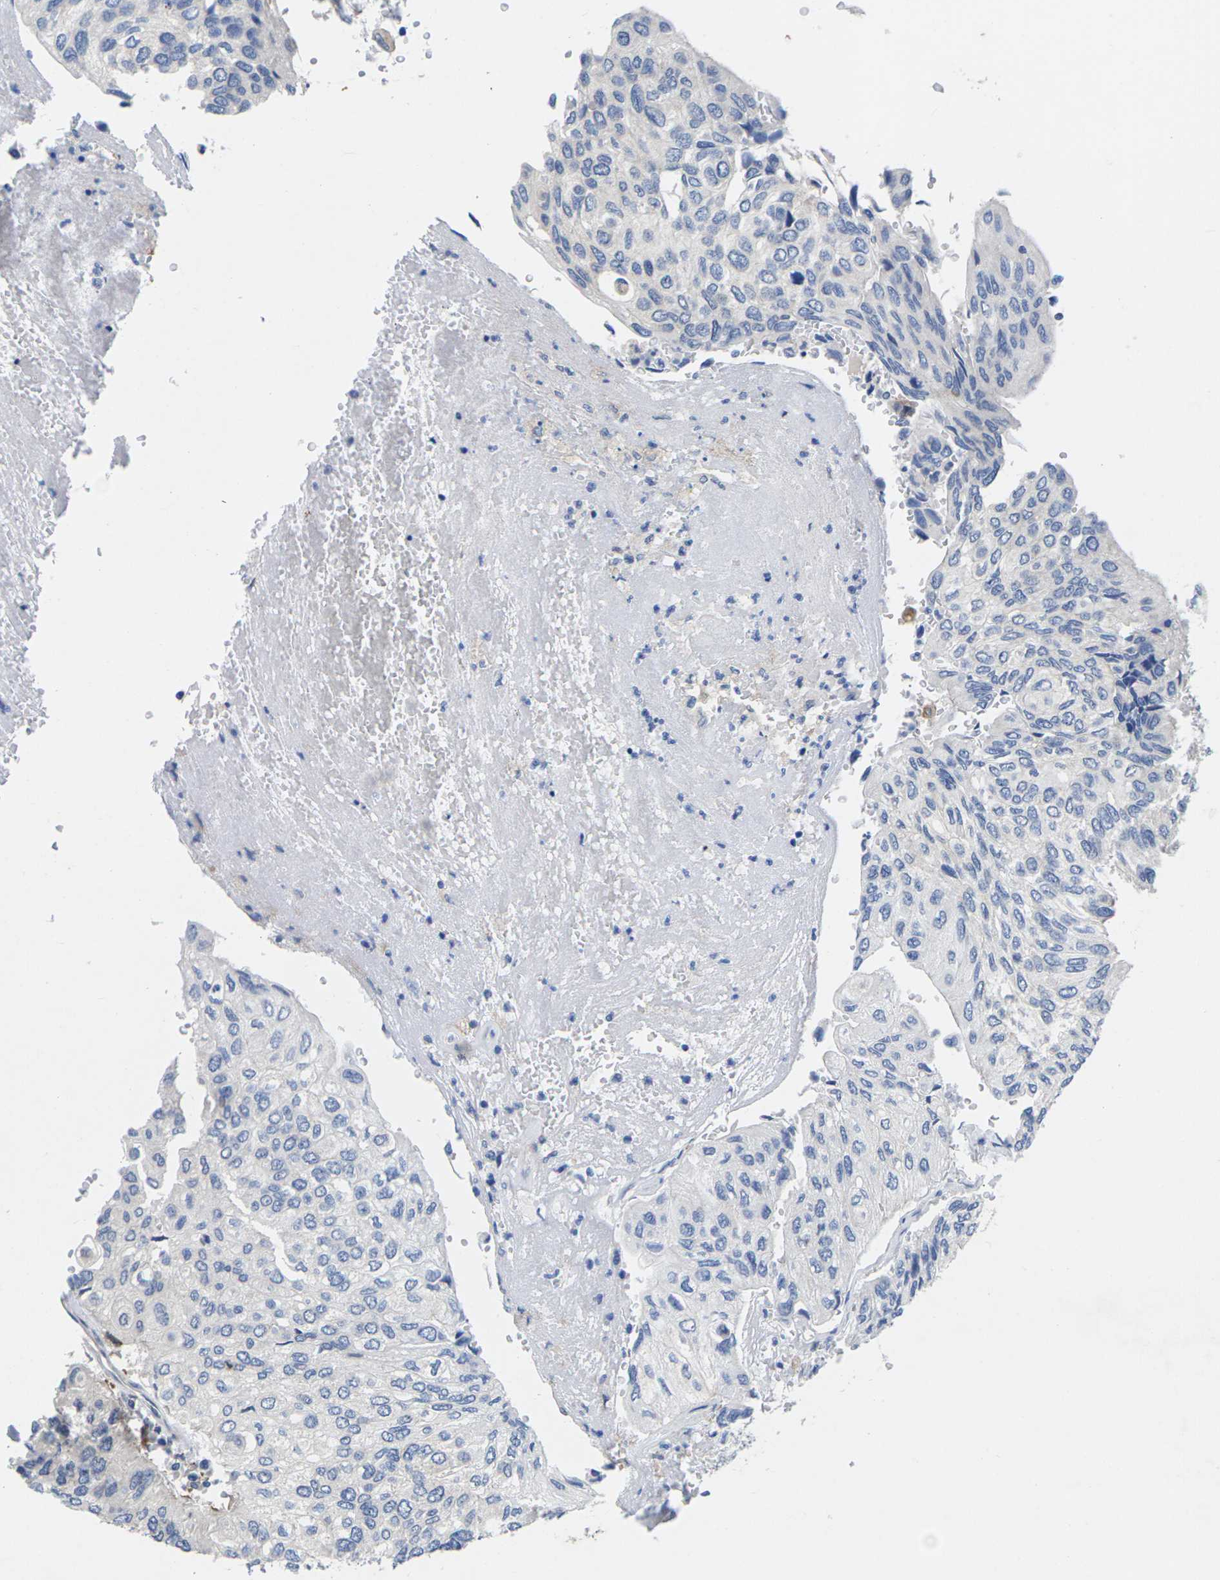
{"staining": {"intensity": "negative", "quantity": "none", "location": "none"}, "tissue": "urothelial cancer", "cell_type": "Tumor cells", "image_type": "cancer", "snomed": [{"axis": "morphology", "description": "Urothelial carcinoma, High grade"}, {"axis": "topography", "description": "Urinary bladder"}], "caption": "An immunohistochemistry micrograph of urothelial cancer is shown. There is no staining in tumor cells of urothelial cancer. Brightfield microscopy of IHC stained with DAB (brown) and hematoxylin (blue), captured at high magnification.", "gene": "SCNN1A", "patient": {"sex": "male", "age": 66}}